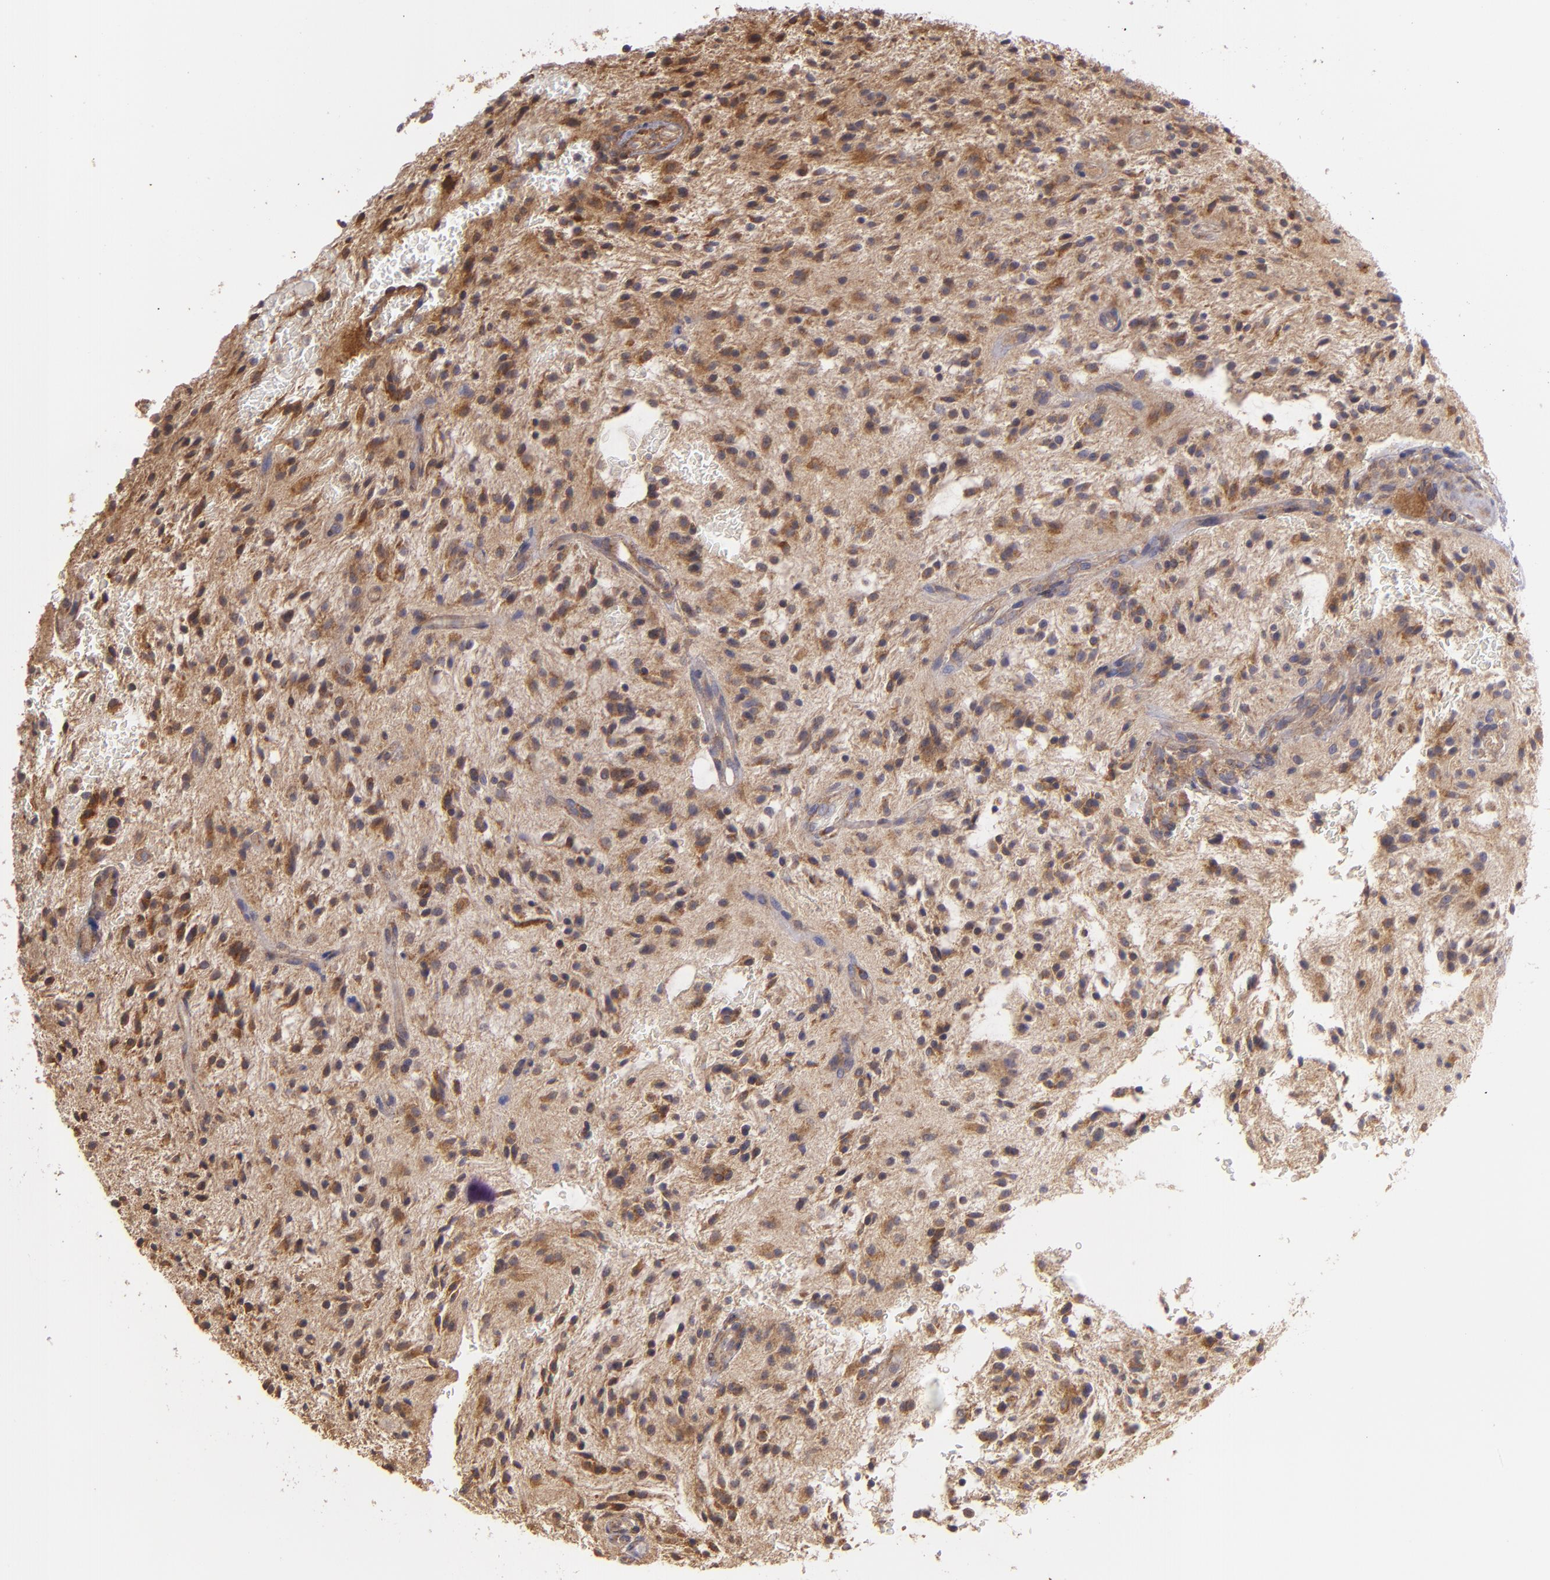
{"staining": {"intensity": "strong", "quantity": ">75%", "location": "cytoplasmic/membranous"}, "tissue": "glioma", "cell_type": "Tumor cells", "image_type": "cancer", "snomed": [{"axis": "morphology", "description": "Glioma, malignant, NOS"}, {"axis": "topography", "description": "Cerebellum"}], "caption": "Immunohistochemical staining of malignant glioma reveals strong cytoplasmic/membranous protein expression in approximately >75% of tumor cells.", "gene": "ECE1", "patient": {"sex": "female", "age": 10}}